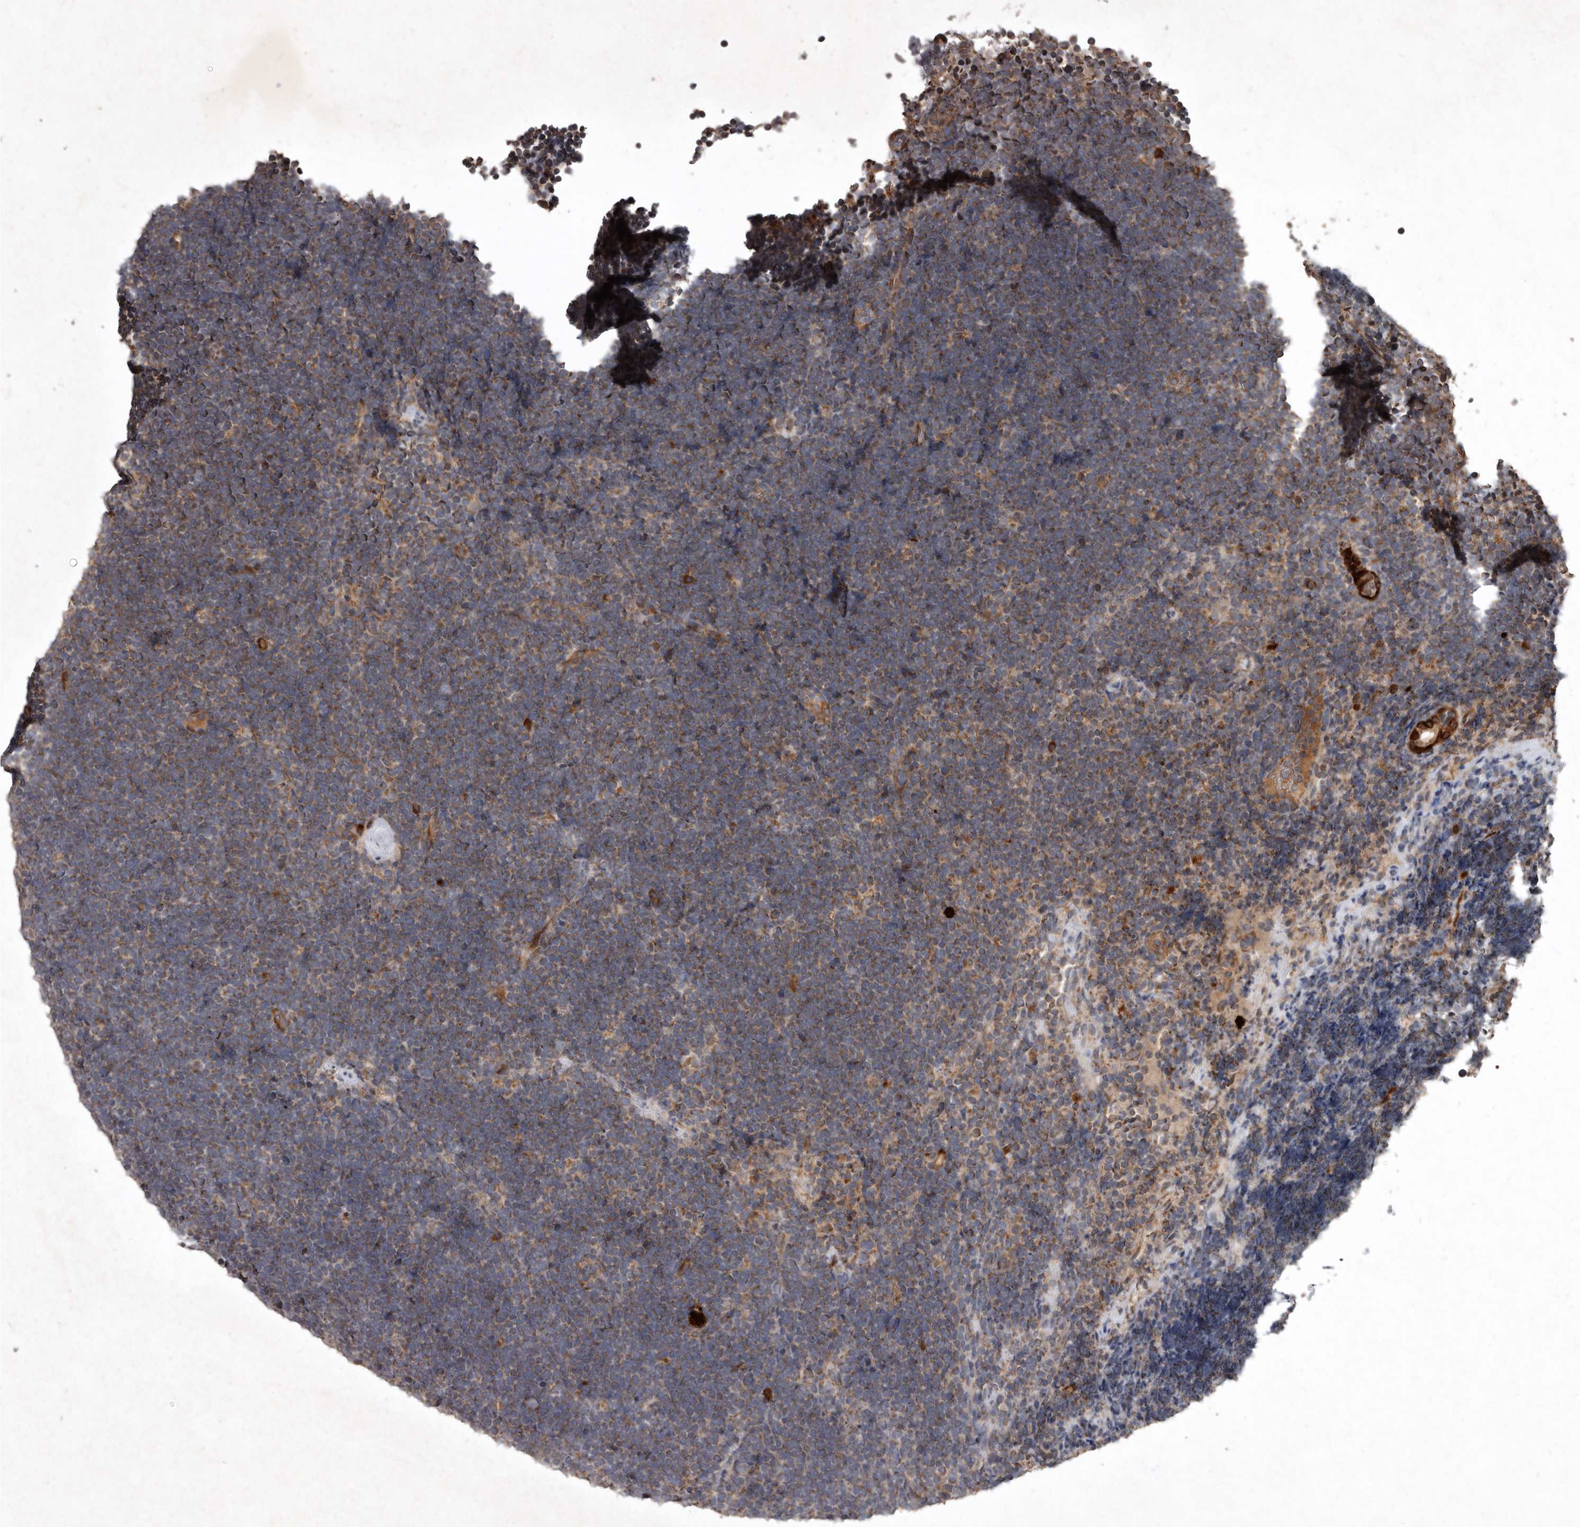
{"staining": {"intensity": "weak", "quantity": "25%-75%", "location": "cytoplasmic/membranous"}, "tissue": "lymphoma", "cell_type": "Tumor cells", "image_type": "cancer", "snomed": [{"axis": "morphology", "description": "Malignant lymphoma, non-Hodgkin's type, High grade"}, {"axis": "topography", "description": "Lymph node"}], "caption": "This histopathology image exhibits high-grade malignant lymphoma, non-Hodgkin's type stained with immunohistochemistry to label a protein in brown. The cytoplasmic/membranous of tumor cells show weak positivity for the protein. Nuclei are counter-stained blue.", "gene": "MRPS15", "patient": {"sex": "male", "age": 13}}